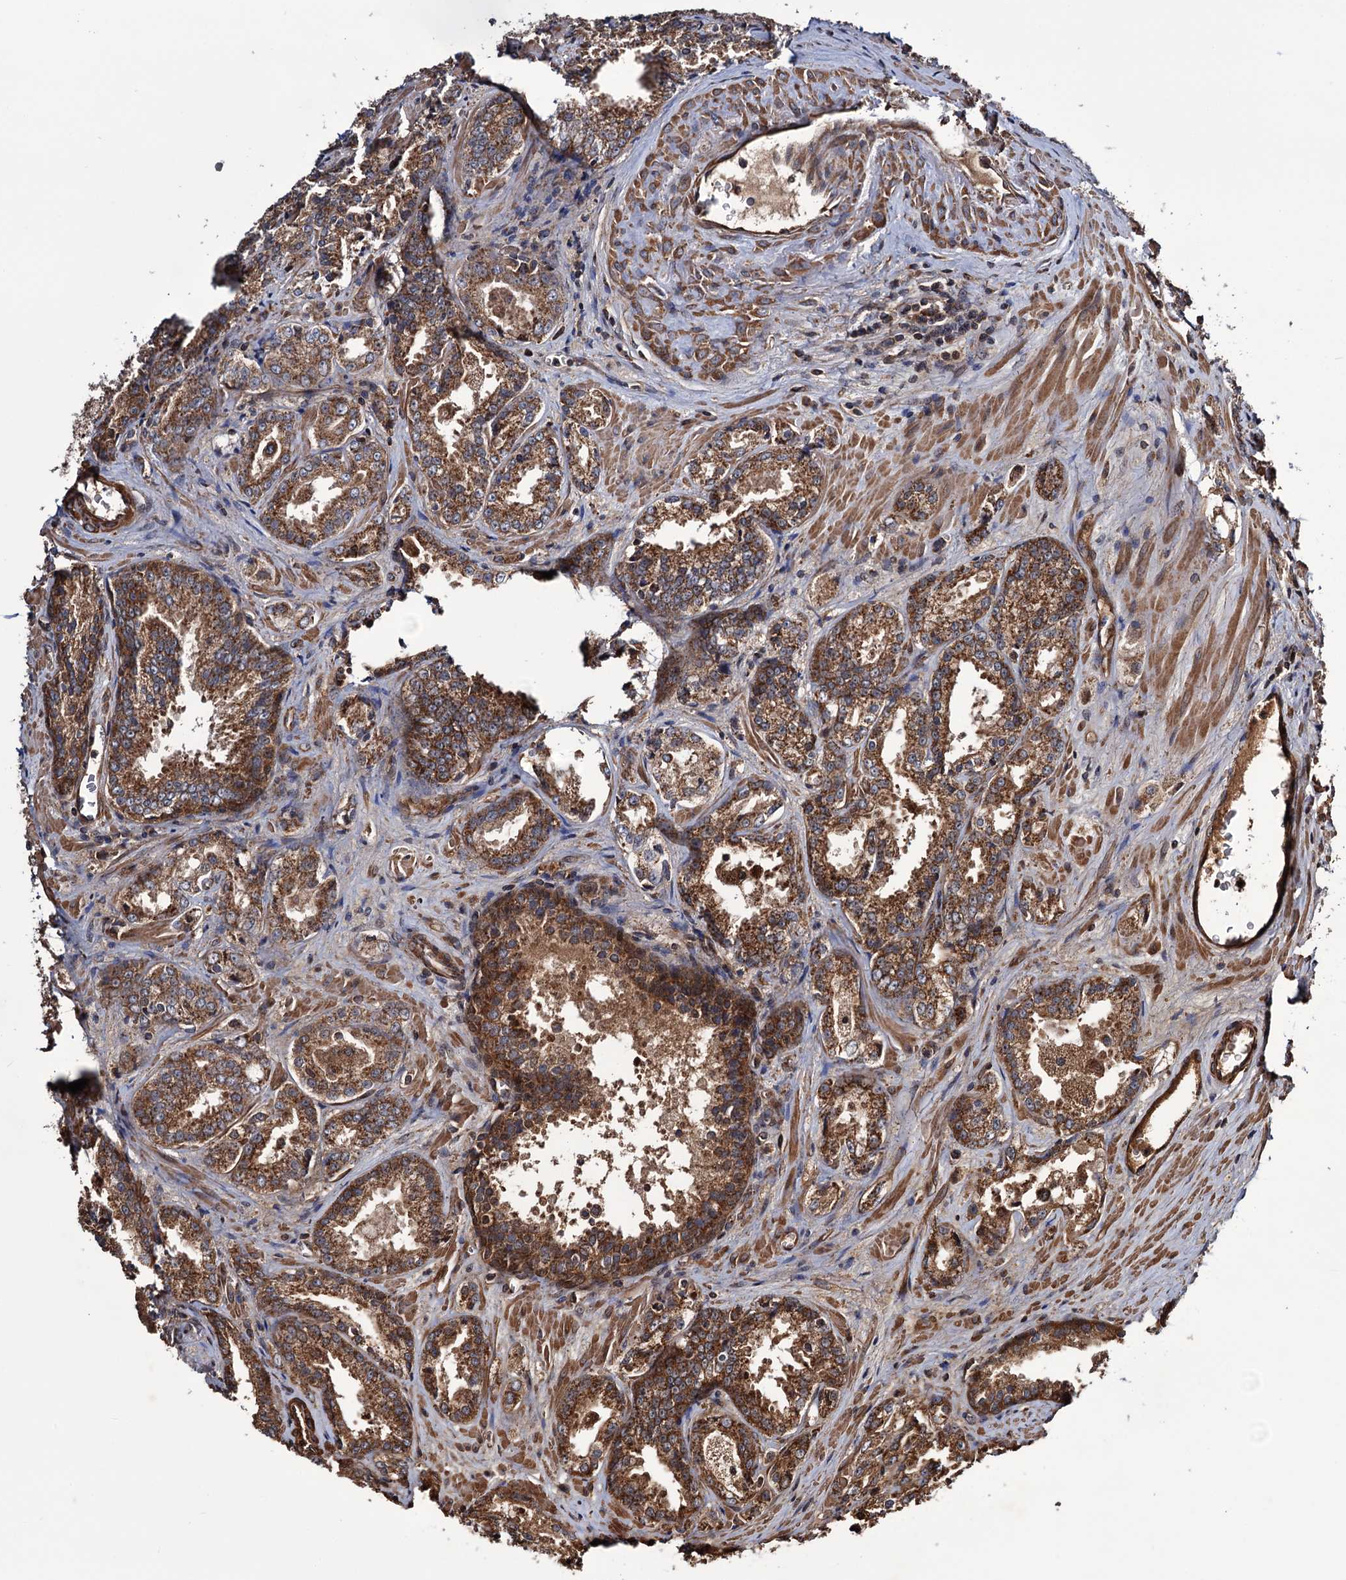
{"staining": {"intensity": "moderate", "quantity": ">75%", "location": "cytoplasmic/membranous"}, "tissue": "prostate cancer", "cell_type": "Tumor cells", "image_type": "cancer", "snomed": [{"axis": "morphology", "description": "Adenocarcinoma, Low grade"}, {"axis": "topography", "description": "Prostate"}], "caption": "Immunohistochemical staining of human low-grade adenocarcinoma (prostate) shows medium levels of moderate cytoplasmic/membranous protein positivity in about >75% of tumor cells.", "gene": "MRPL42", "patient": {"sex": "male", "age": 47}}